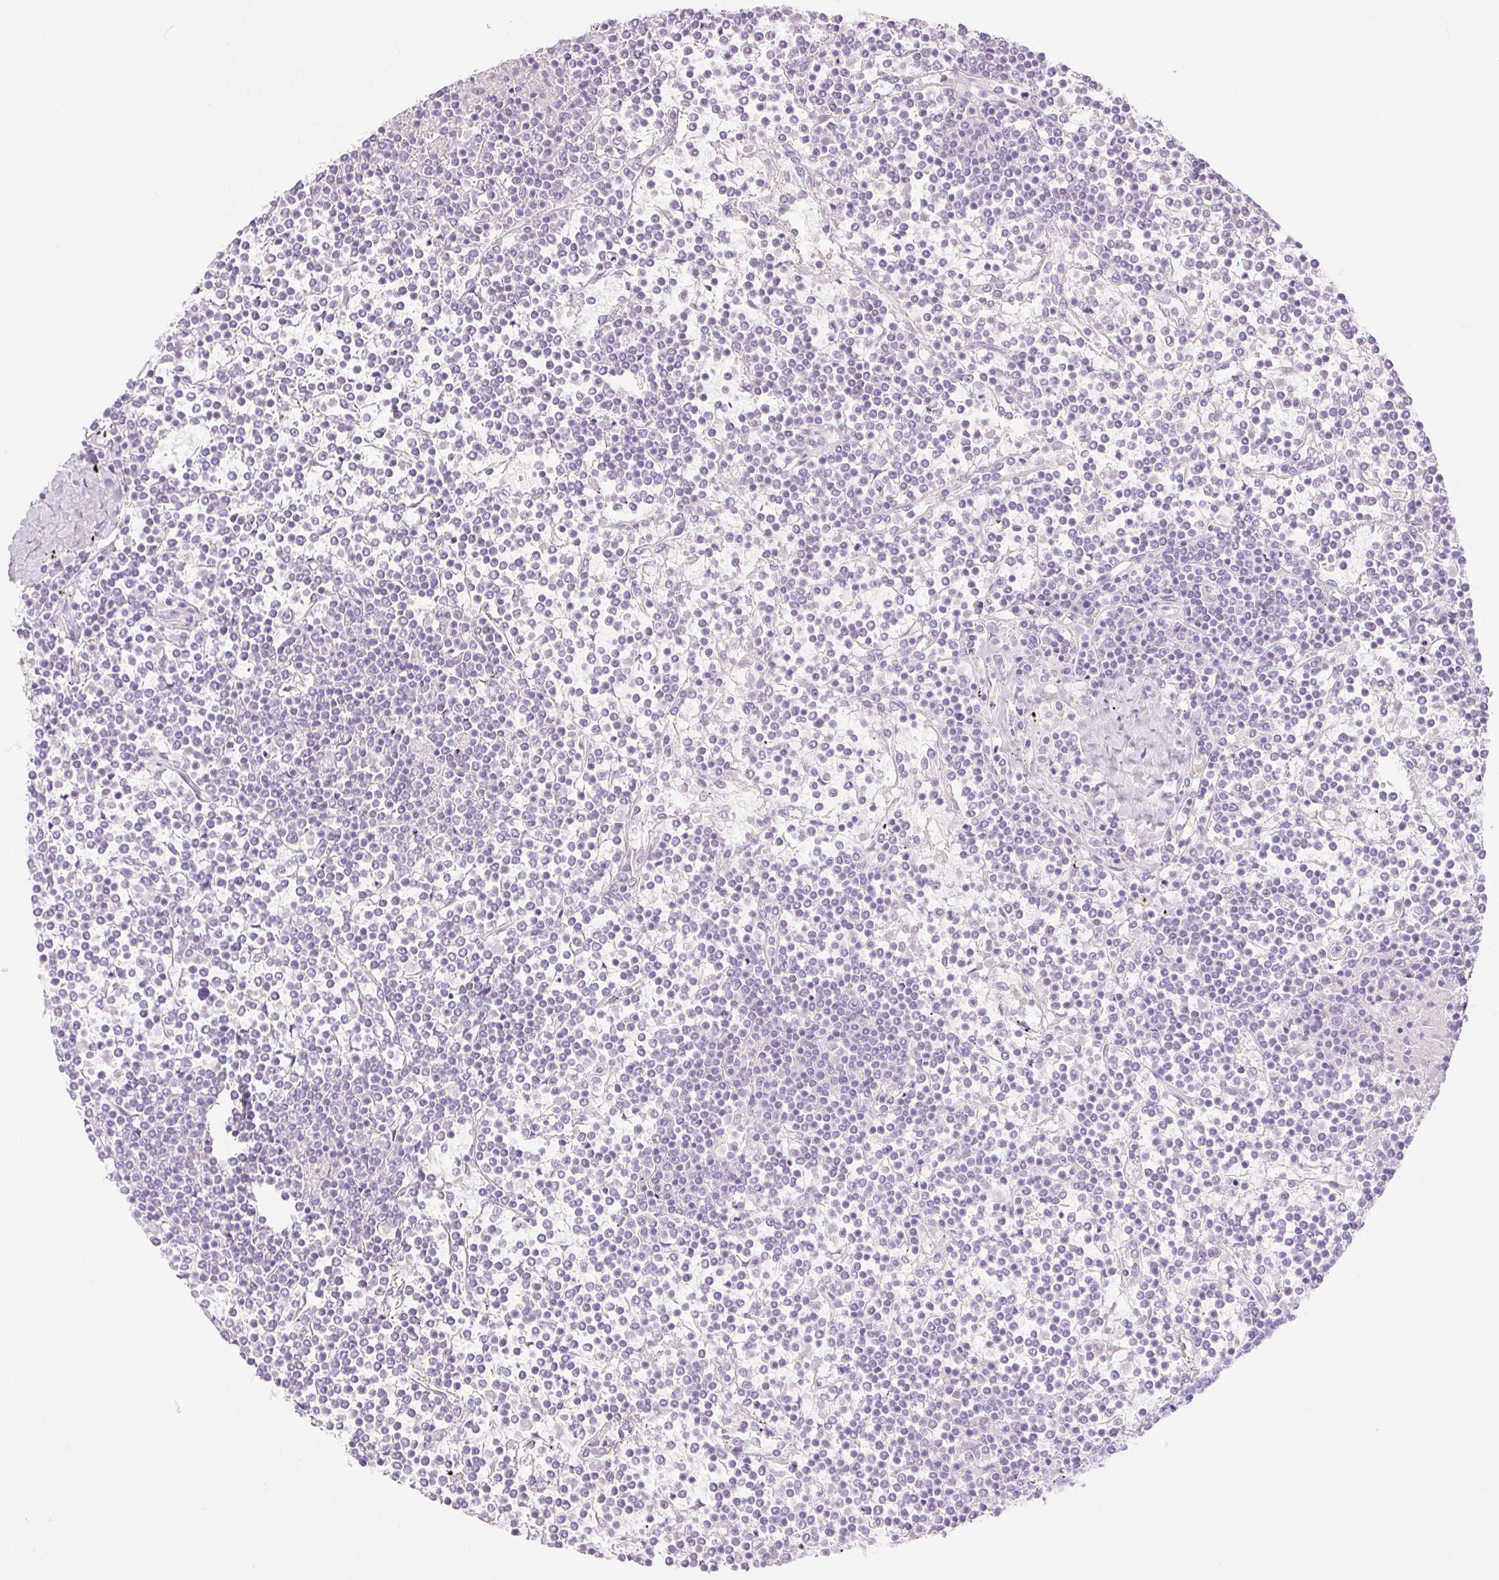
{"staining": {"intensity": "negative", "quantity": "none", "location": "none"}, "tissue": "lymphoma", "cell_type": "Tumor cells", "image_type": "cancer", "snomed": [{"axis": "morphology", "description": "Malignant lymphoma, non-Hodgkin's type, Low grade"}, {"axis": "topography", "description": "Spleen"}], "caption": "DAB immunohistochemical staining of malignant lymphoma, non-Hodgkin's type (low-grade) exhibits no significant staining in tumor cells. Nuclei are stained in blue.", "gene": "SPRR3", "patient": {"sex": "female", "age": 19}}